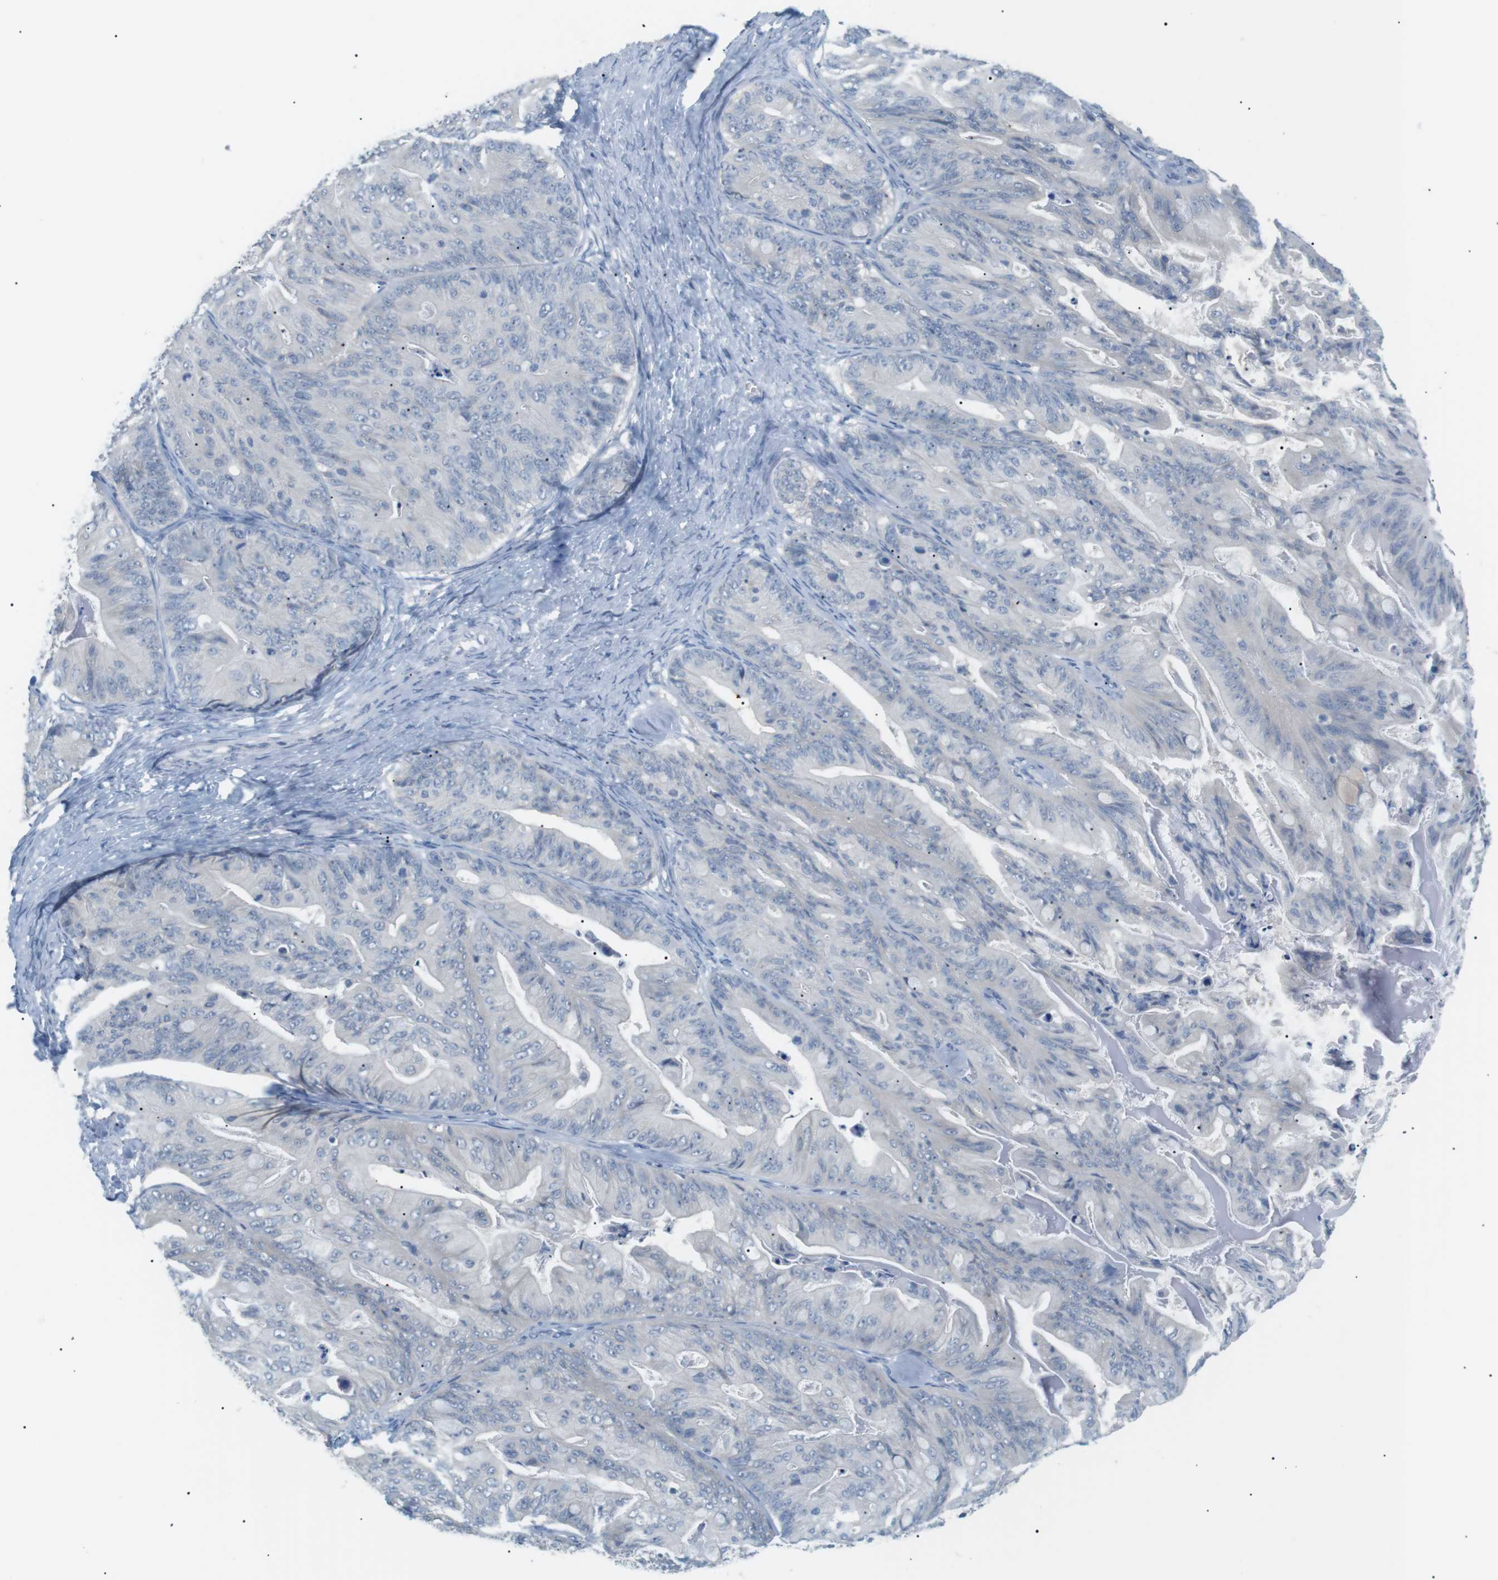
{"staining": {"intensity": "negative", "quantity": "none", "location": "none"}, "tissue": "ovarian cancer", "cell_type": "Tumor cells", "image_type": "cancer", "snomed": [{"axis": "morphology", "description": "Cystadenocarcinoma, mucinous, NOS"}, {"axis": "topography", "description": "Ovary"}], "caption": "Tumor cells show no significant positivity in ovarian cancer.", "gene": "CDH26", "patient": {"sex": "female", "age": 37}}